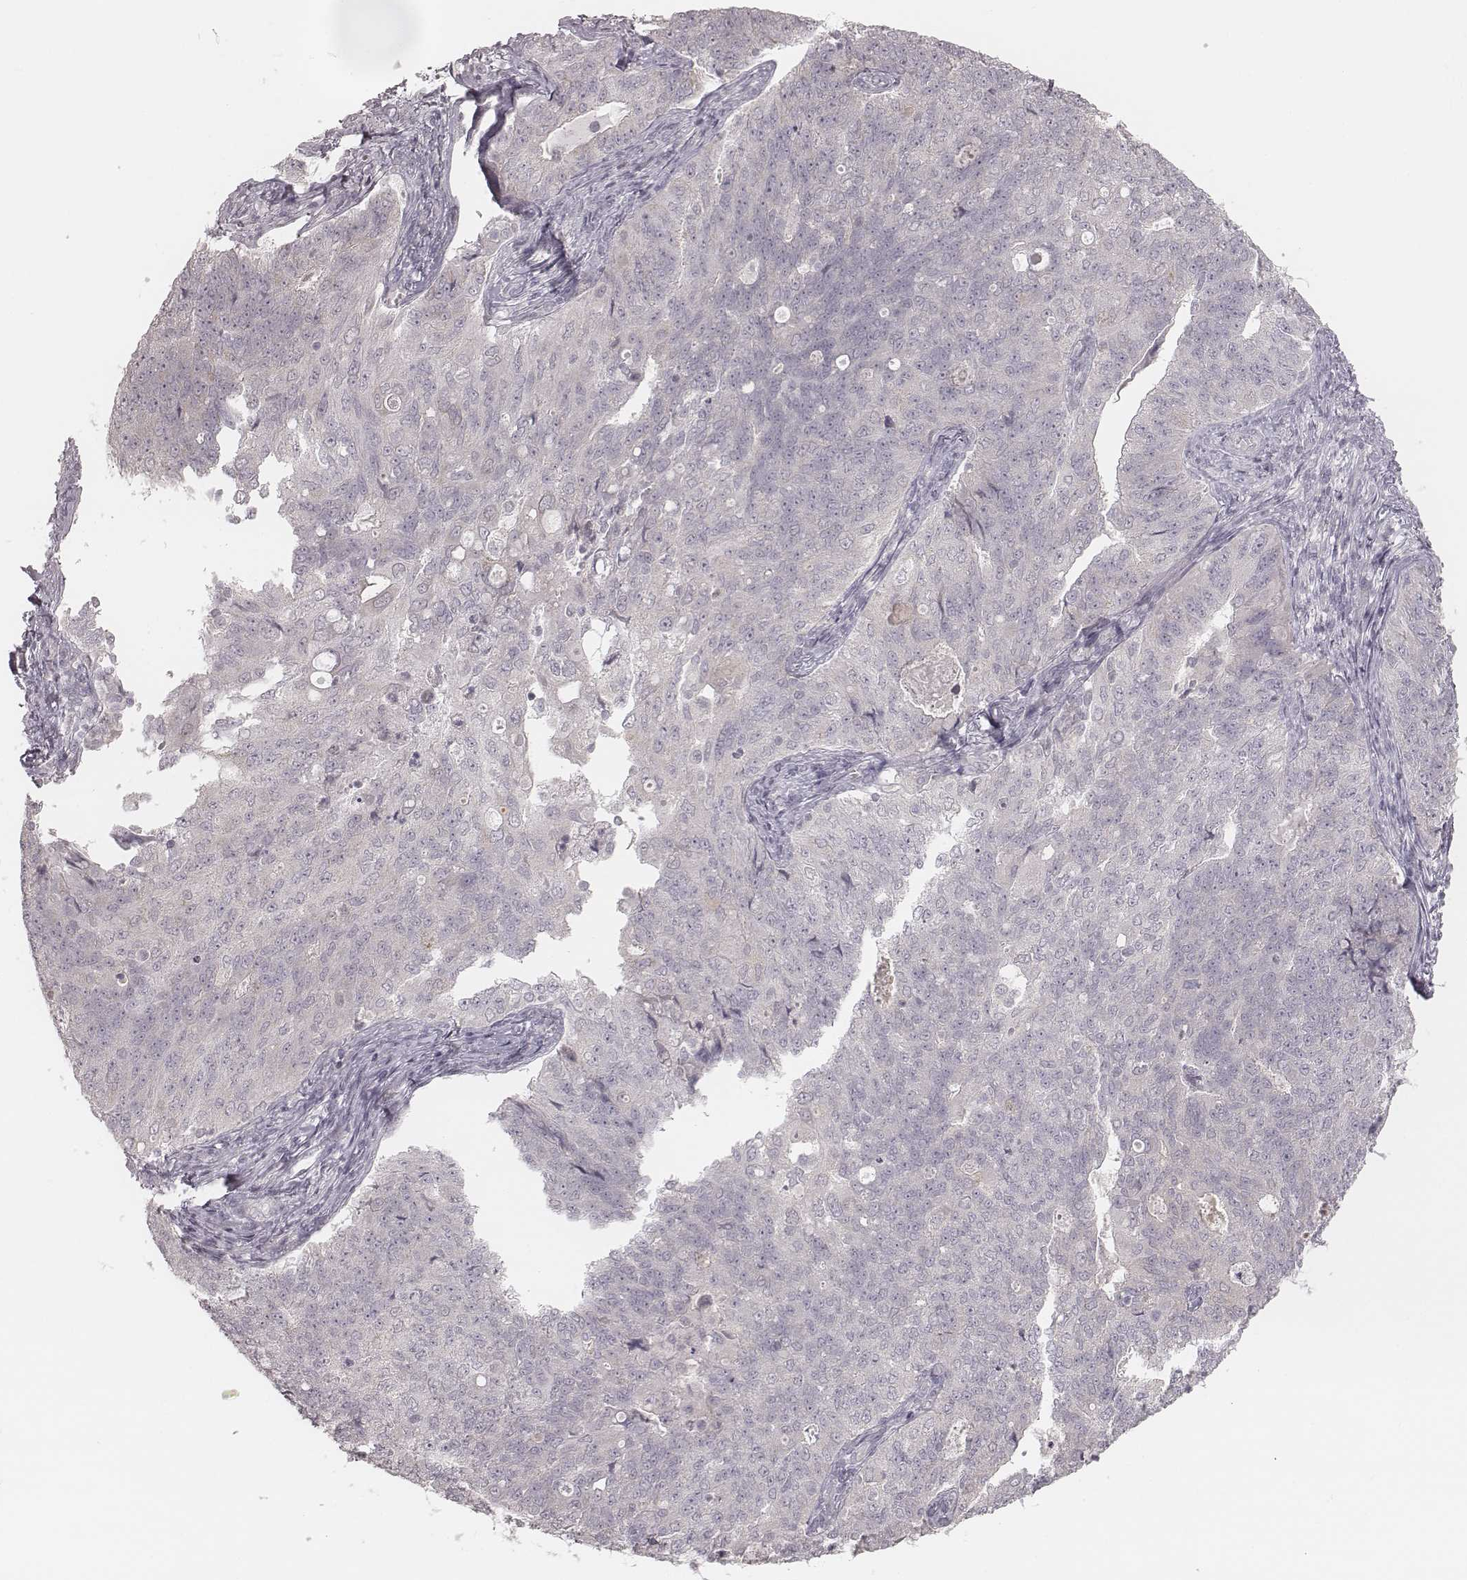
{"staining": {"intensity": "negative", "quantity": "none", "location": "none"}, "tissue": "endometrial cancer", "cell_type": "Tumor cells", "image_type": "cancer", "snomed": [{"axis": "morphology", "description": "Adenocarcinoma, NOS"}, {"axis": "topography", "description": "Endometrium"}], "caption": "Protein analysis of adenocarcinoma (endometrial) displays no significant positivity in tumor cells.", "gene": "ACACB", "patient": {"sex": "female", "age": 43}}